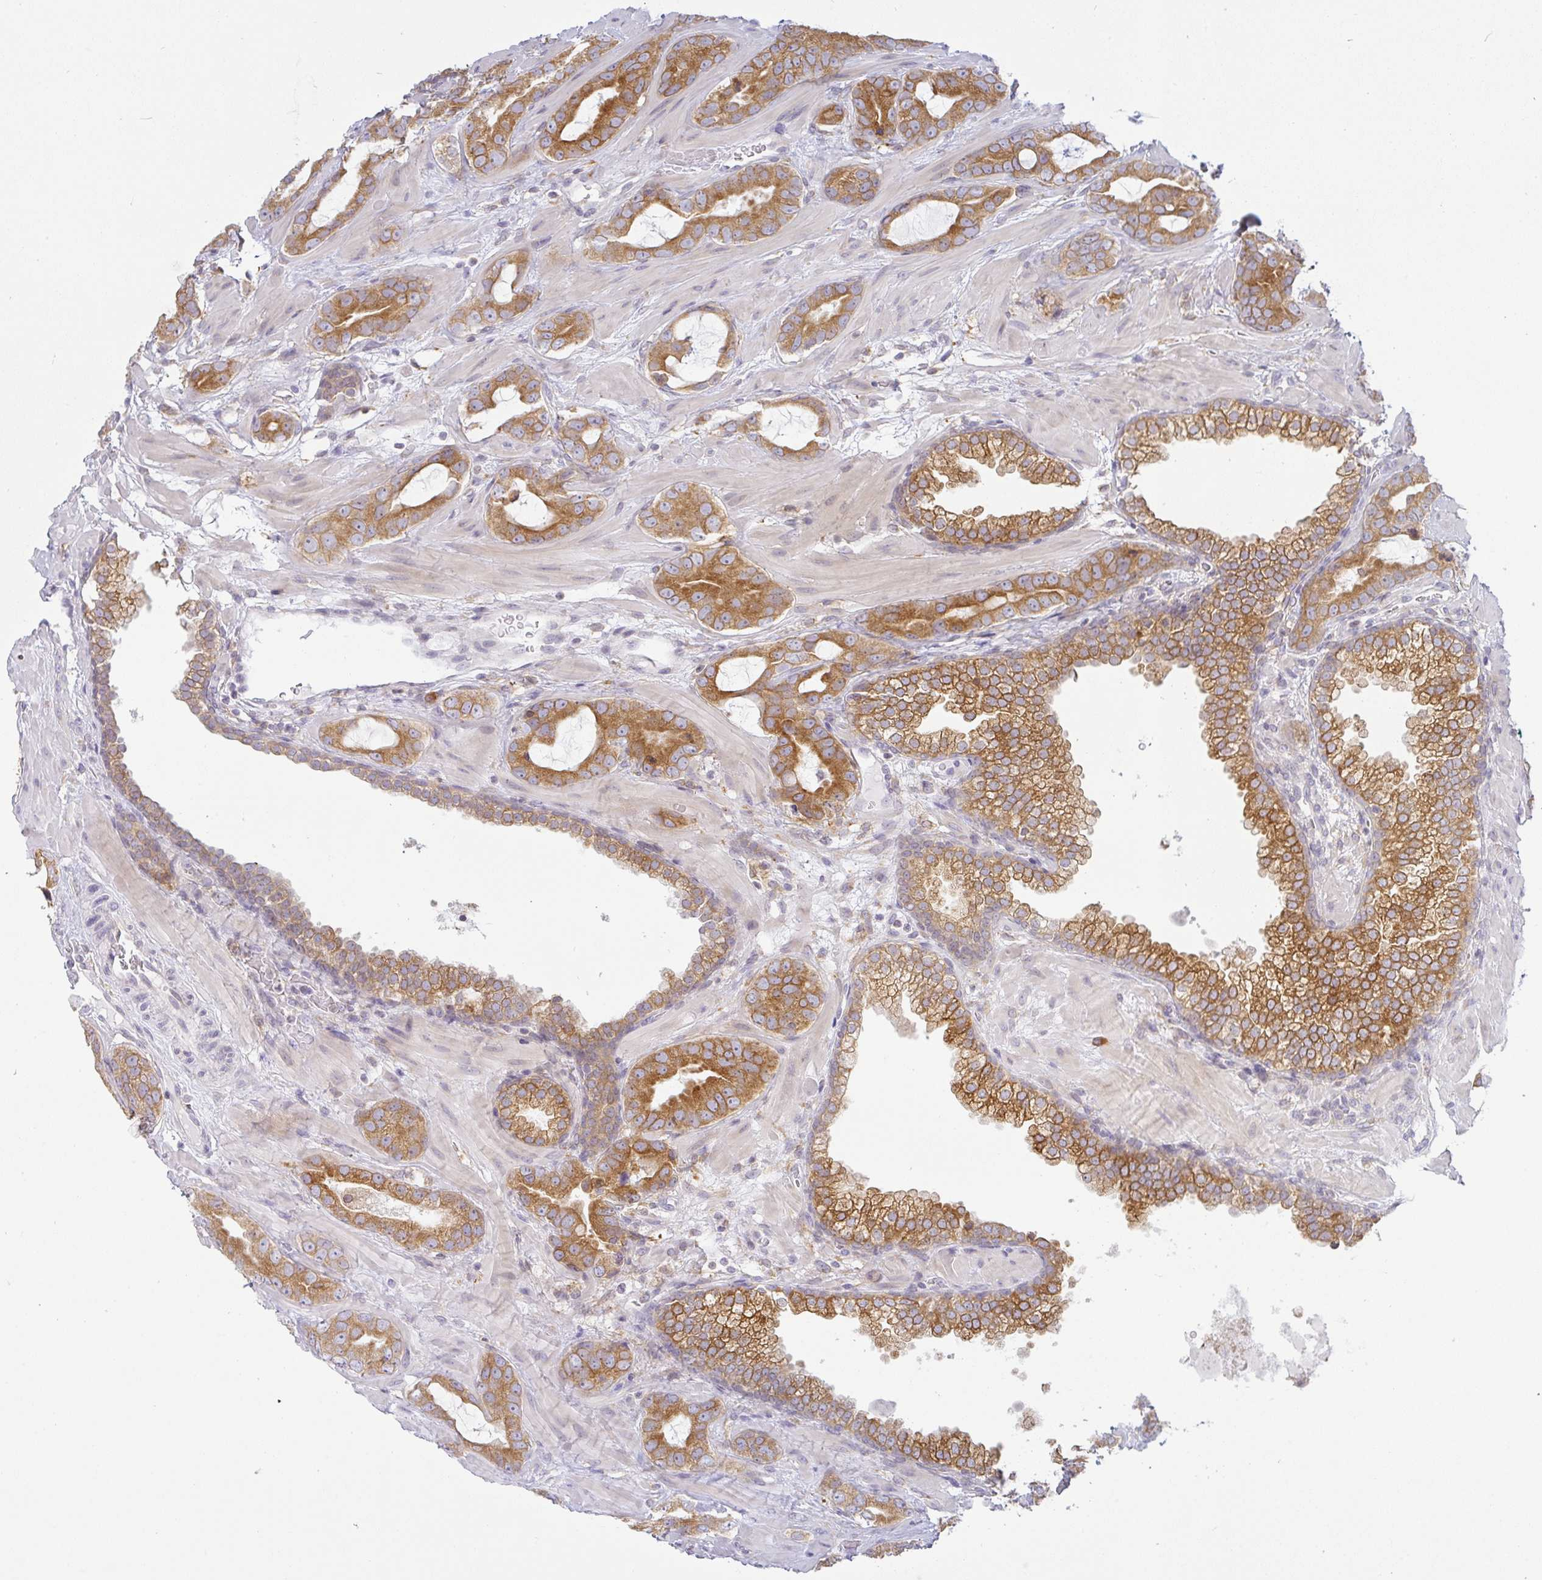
{"staining": {"intensity": "strong", "quantity": ">75%", "location": "cytoplasmic/membranous"}, "tissue": "prostate cancer", "cell_type": "Tumor cells", "image_type": "cancer", "snomed": [{"axis": "morphology", "description": "Adenocarcinoma, Low grade"}, {"axis": "topography", "description": "Prostate"}], "caption": "Prostate low-grade adenocarcinoma stained with DAB (3,3'-diaminobenzidine) immunohistochemistry displays high levels of strong cytoplasmic/membranous expression in about >75% of tumor cells.", "gene": "DERL2", "patient": {"sex": "male", "age": 62}}